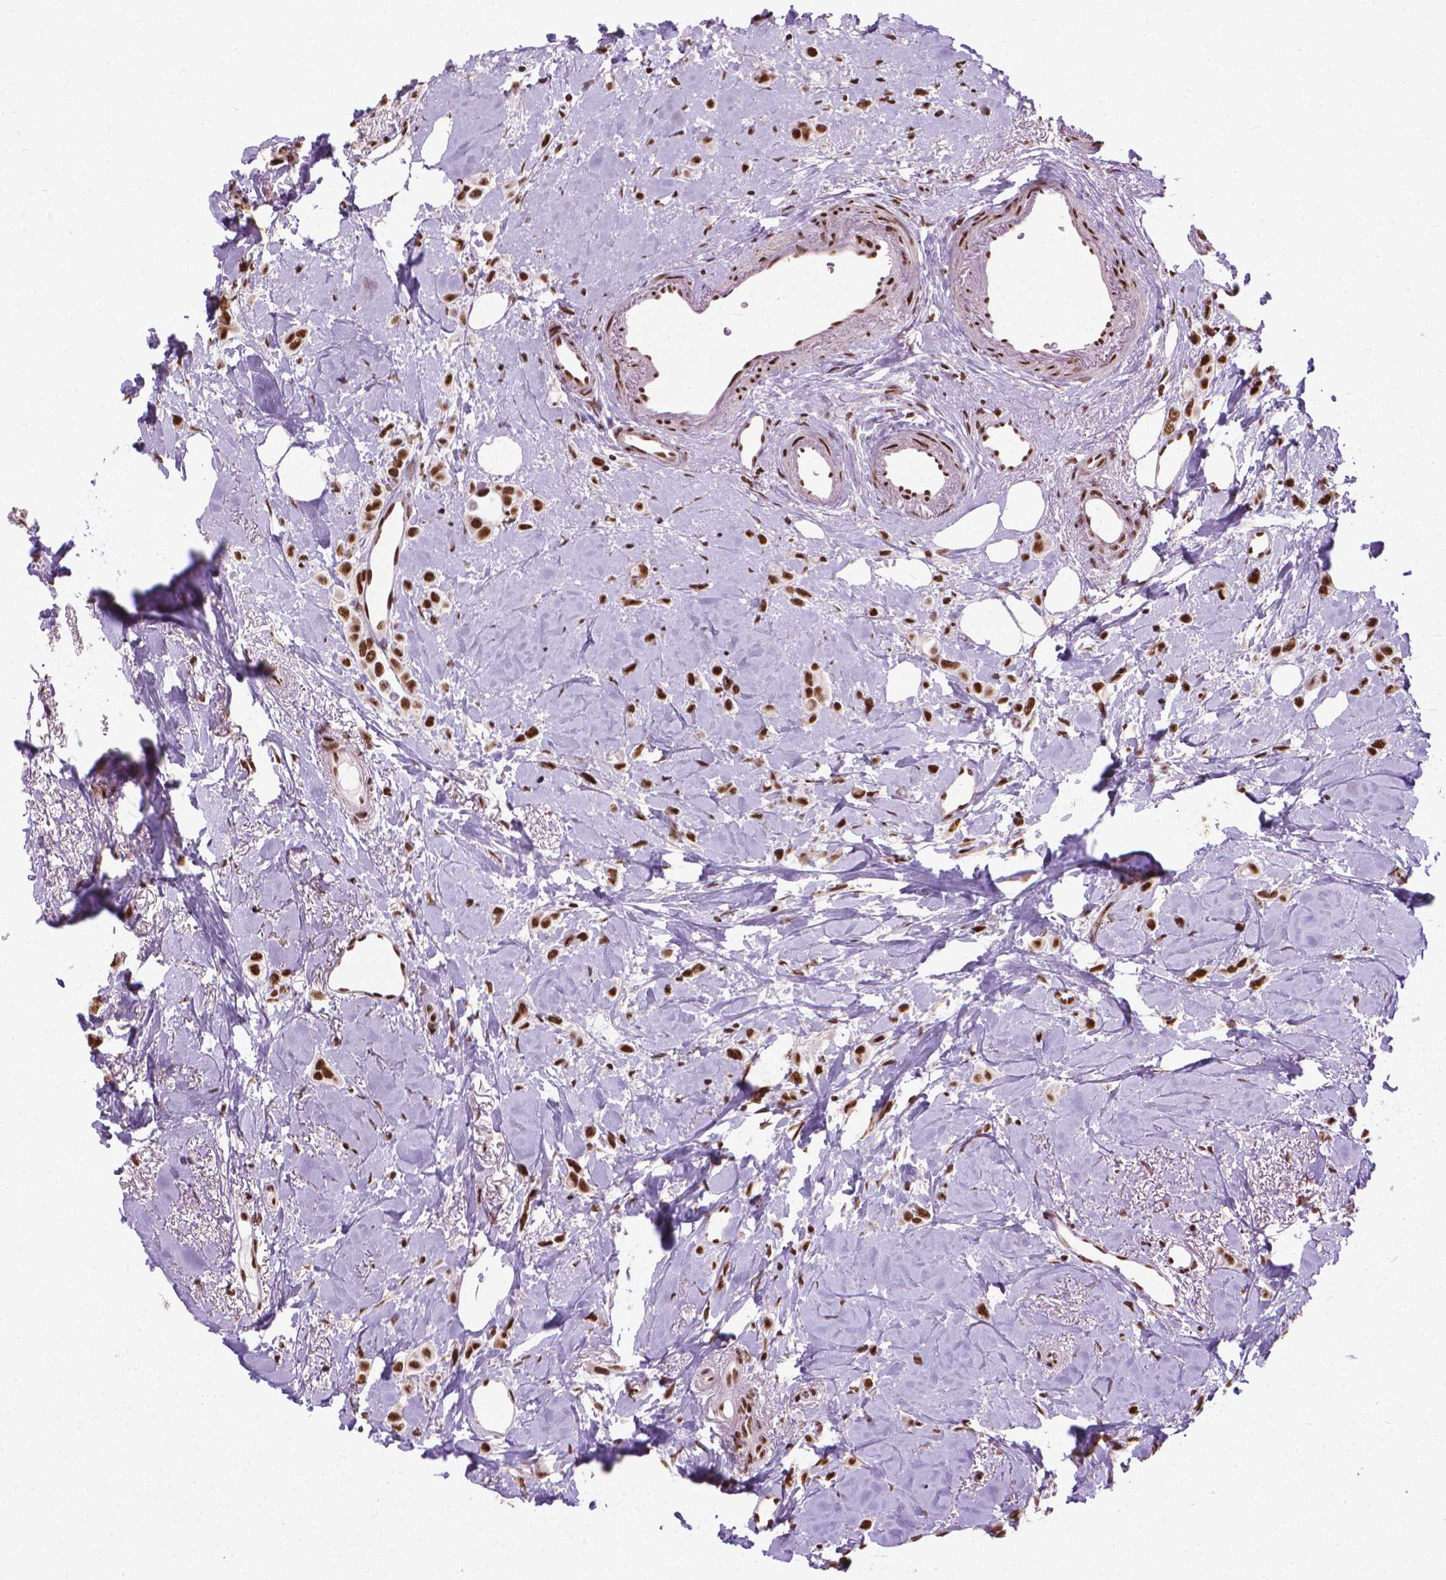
{"staining": {"intensity": "strong", "quantity": ">75%", "location": "nuclear"}, "tissue": "breast cancer", "cell_type": "Tumor cells", "image_type": "cancer", "snomed": [{"axis": "morphology", "description": "Lobular carcinoma"}, {"axis": "topography", "description": "Breast"}], "caption": "This image exhibits breast cancer stained with IHC to label a protein in brown. The nuclear of tumor cells show strong positivity for the protein. Nuclei are counter-stained blue.", "gene": "AKAP8", "patient": {"sex": "female", "age": 66}}